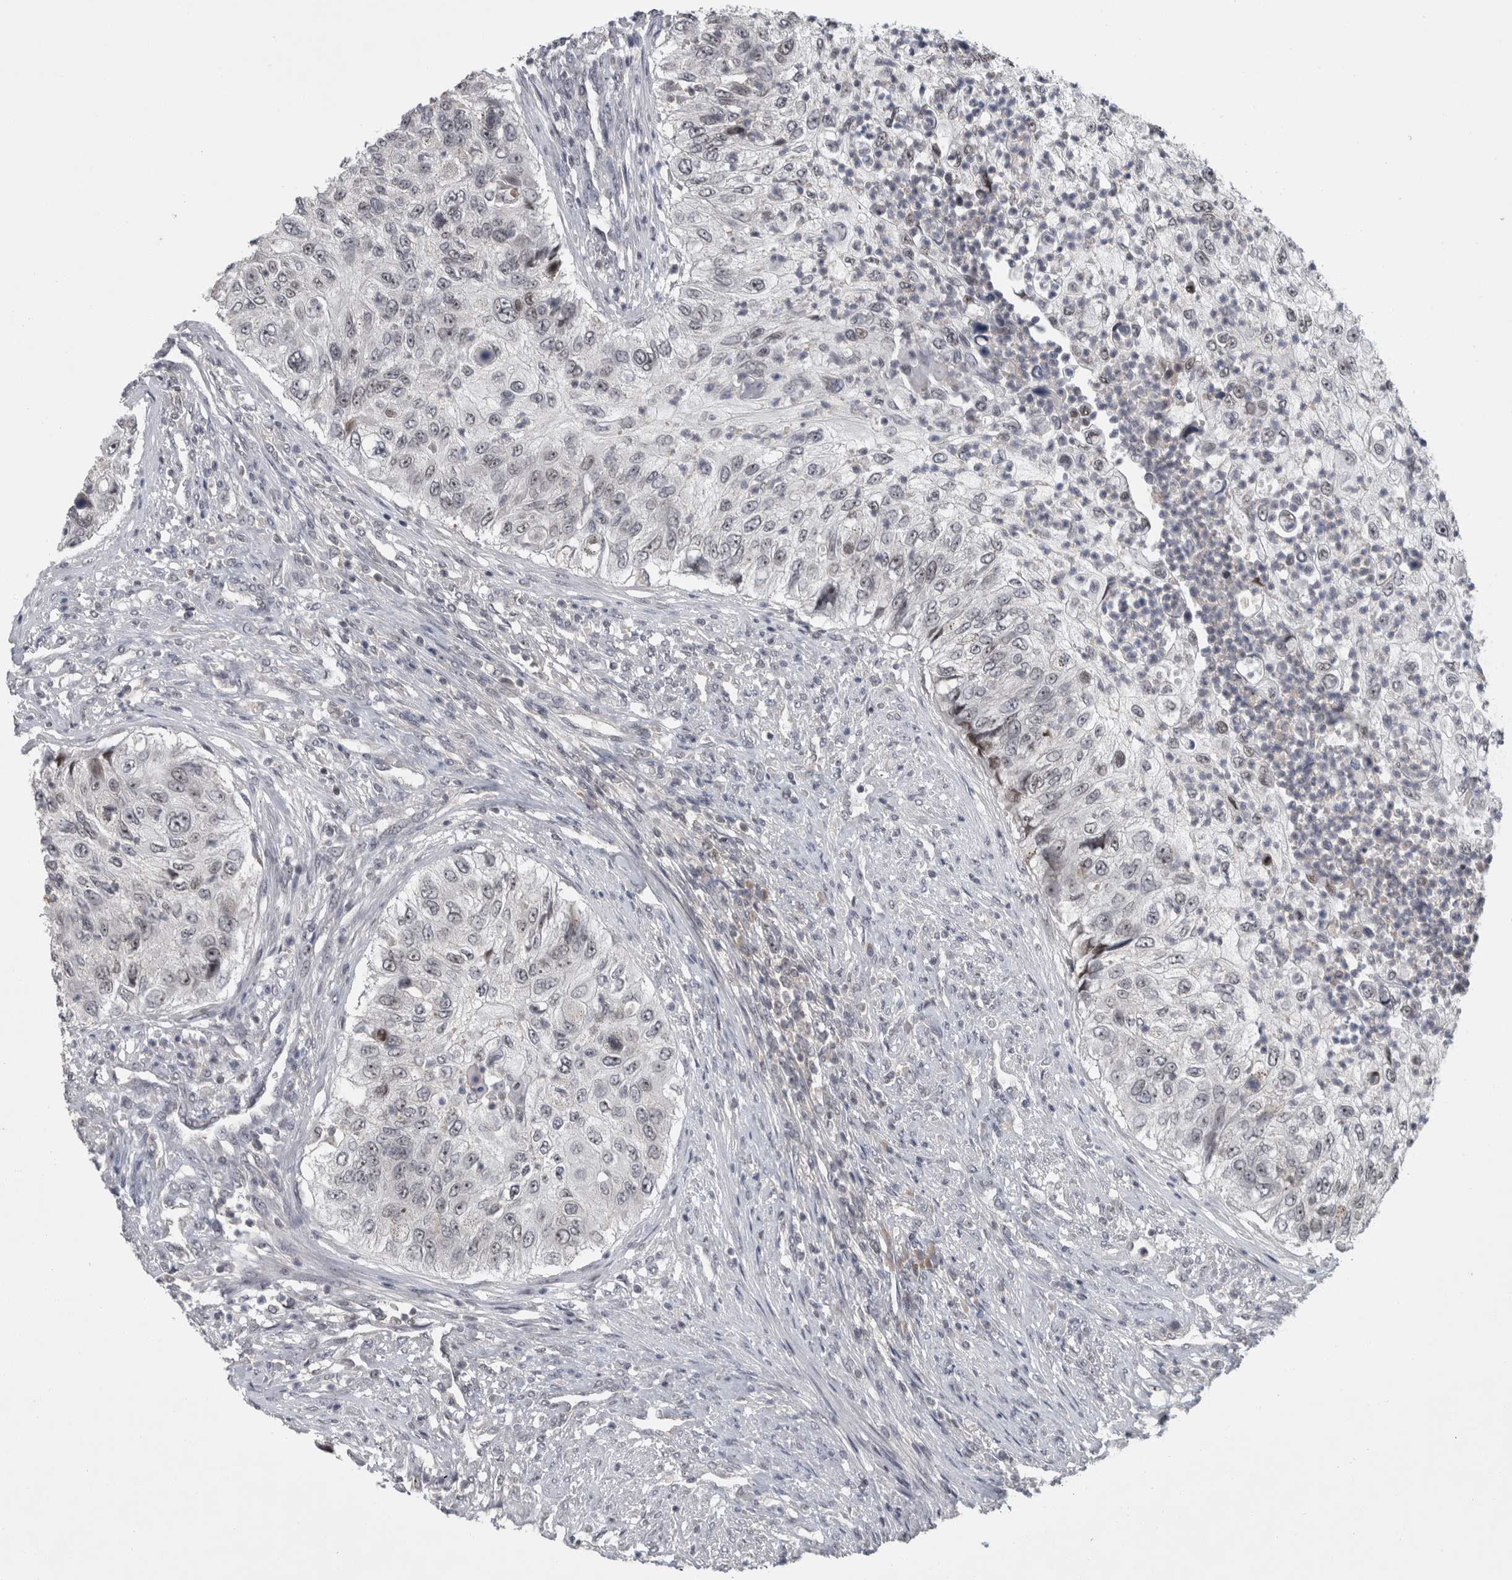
{"staining": {"intensity": "weak", "quantity": "<25%", "location": "nuclear"}, "tissue": "urothelial cancer", "cell_type": "Tumor cells", "image_type": "cancer", "snomed": [{"axis": "morphology", "description": "Urothelial carcinoma, High grade"}, {"axis": "topography", "description": "Urinary bladder"}], "caption": "The micrograph exhibits no significant expression in tumor cells of urothelial cancer.", "gene": "RBM28", "patient": {"sex": "female", "age": 60}}